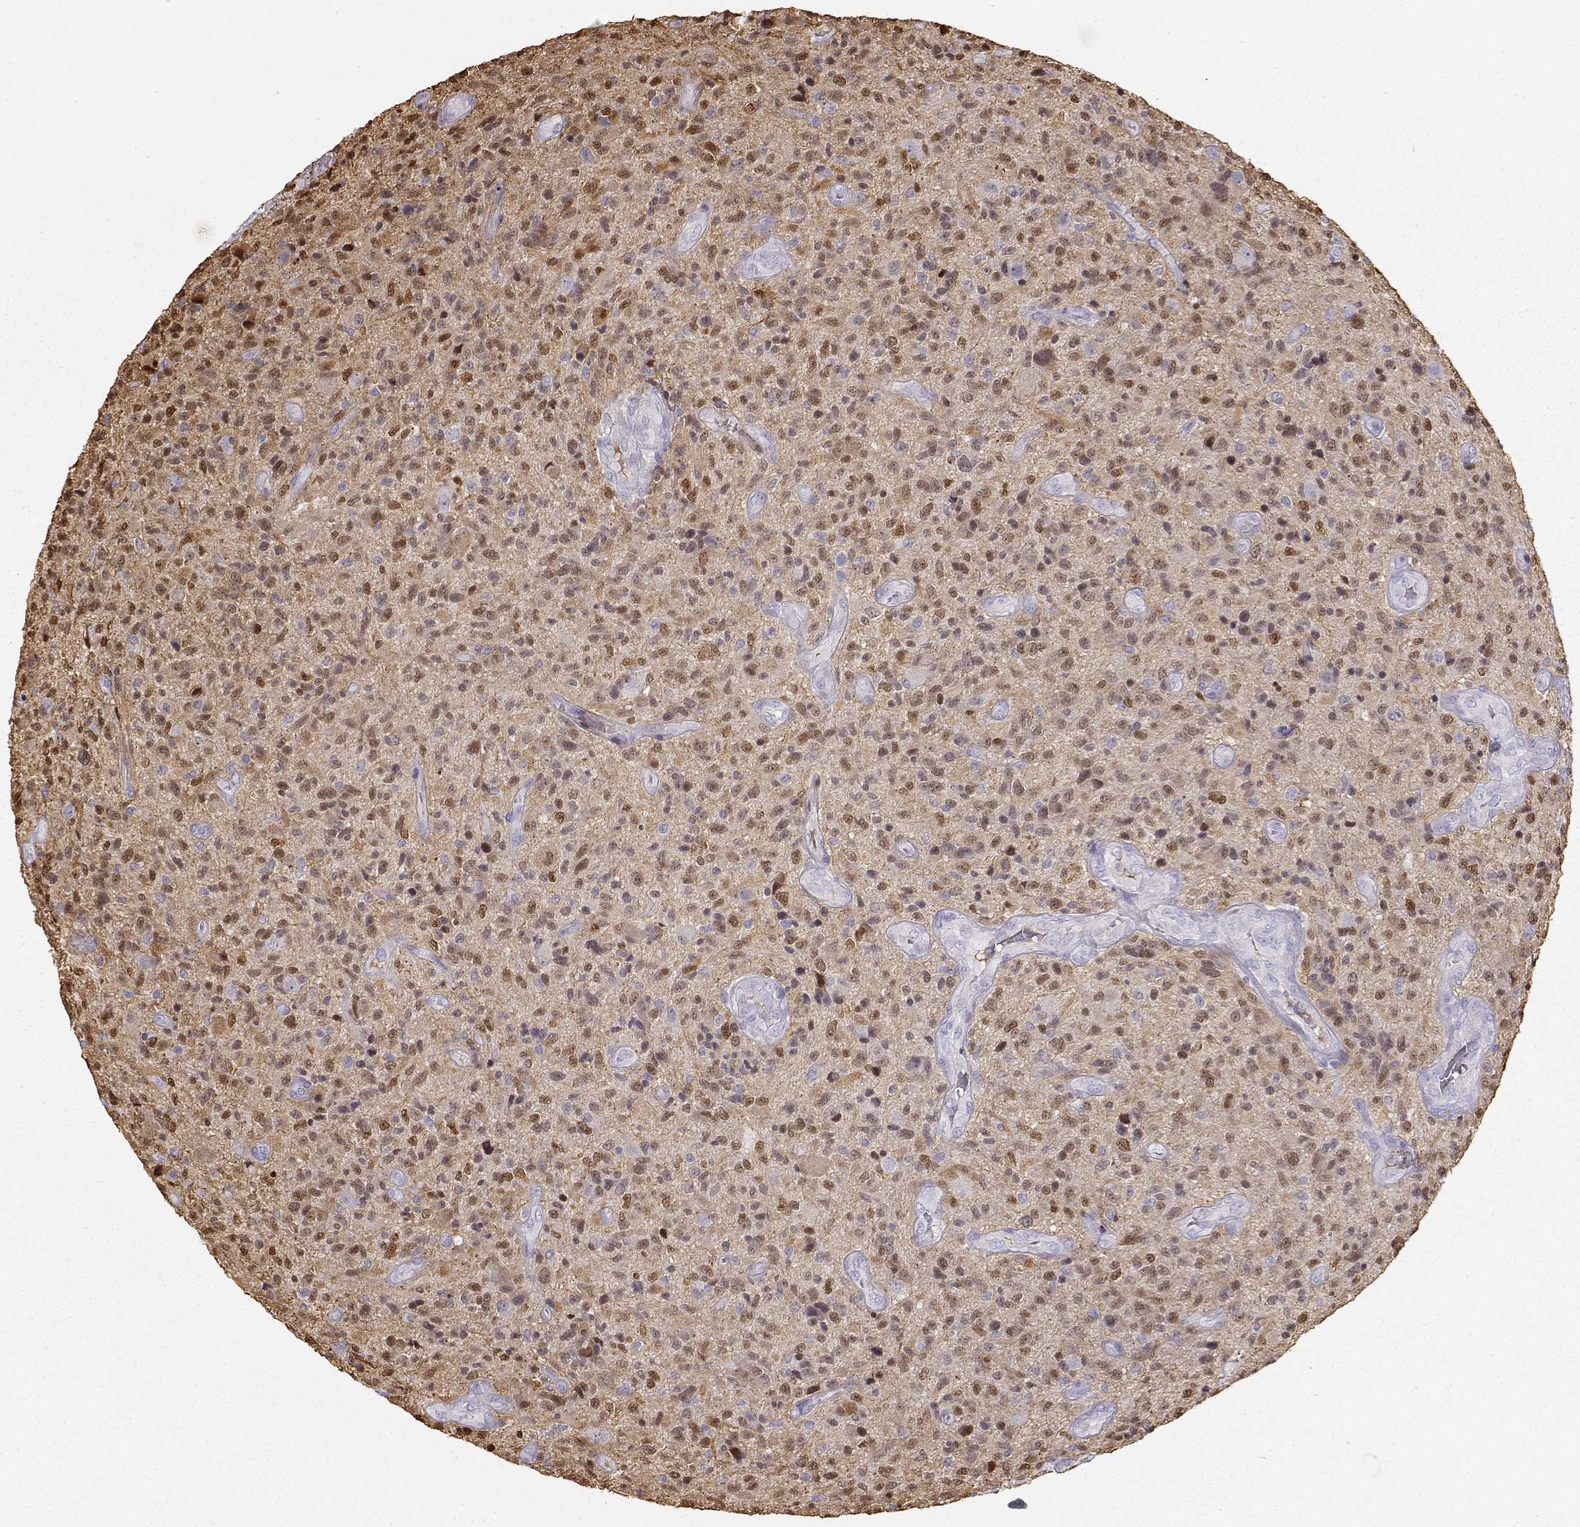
{"staining": {"intensity": "weak", "quantity": ">75%", "location": "cytoplasmic/membranous,nuclear"}, "tissue": "glioma", "cell_type": "Tumor cells", "image_type": "cancer", "snomed": [{"axis": "morphology", "description": "Glioma, malignant, High grade"}, {"axis": "topography", "description": "Brain"}], "caption": "High-grade glioma (malignant) stained for a protein (brown) reveals weak cytoplasmic/membranous and nuclear positive staining in approximately >75% of tumor cells.", "gene": "S100B", "patient": {"sex": "male", "age": 47}}